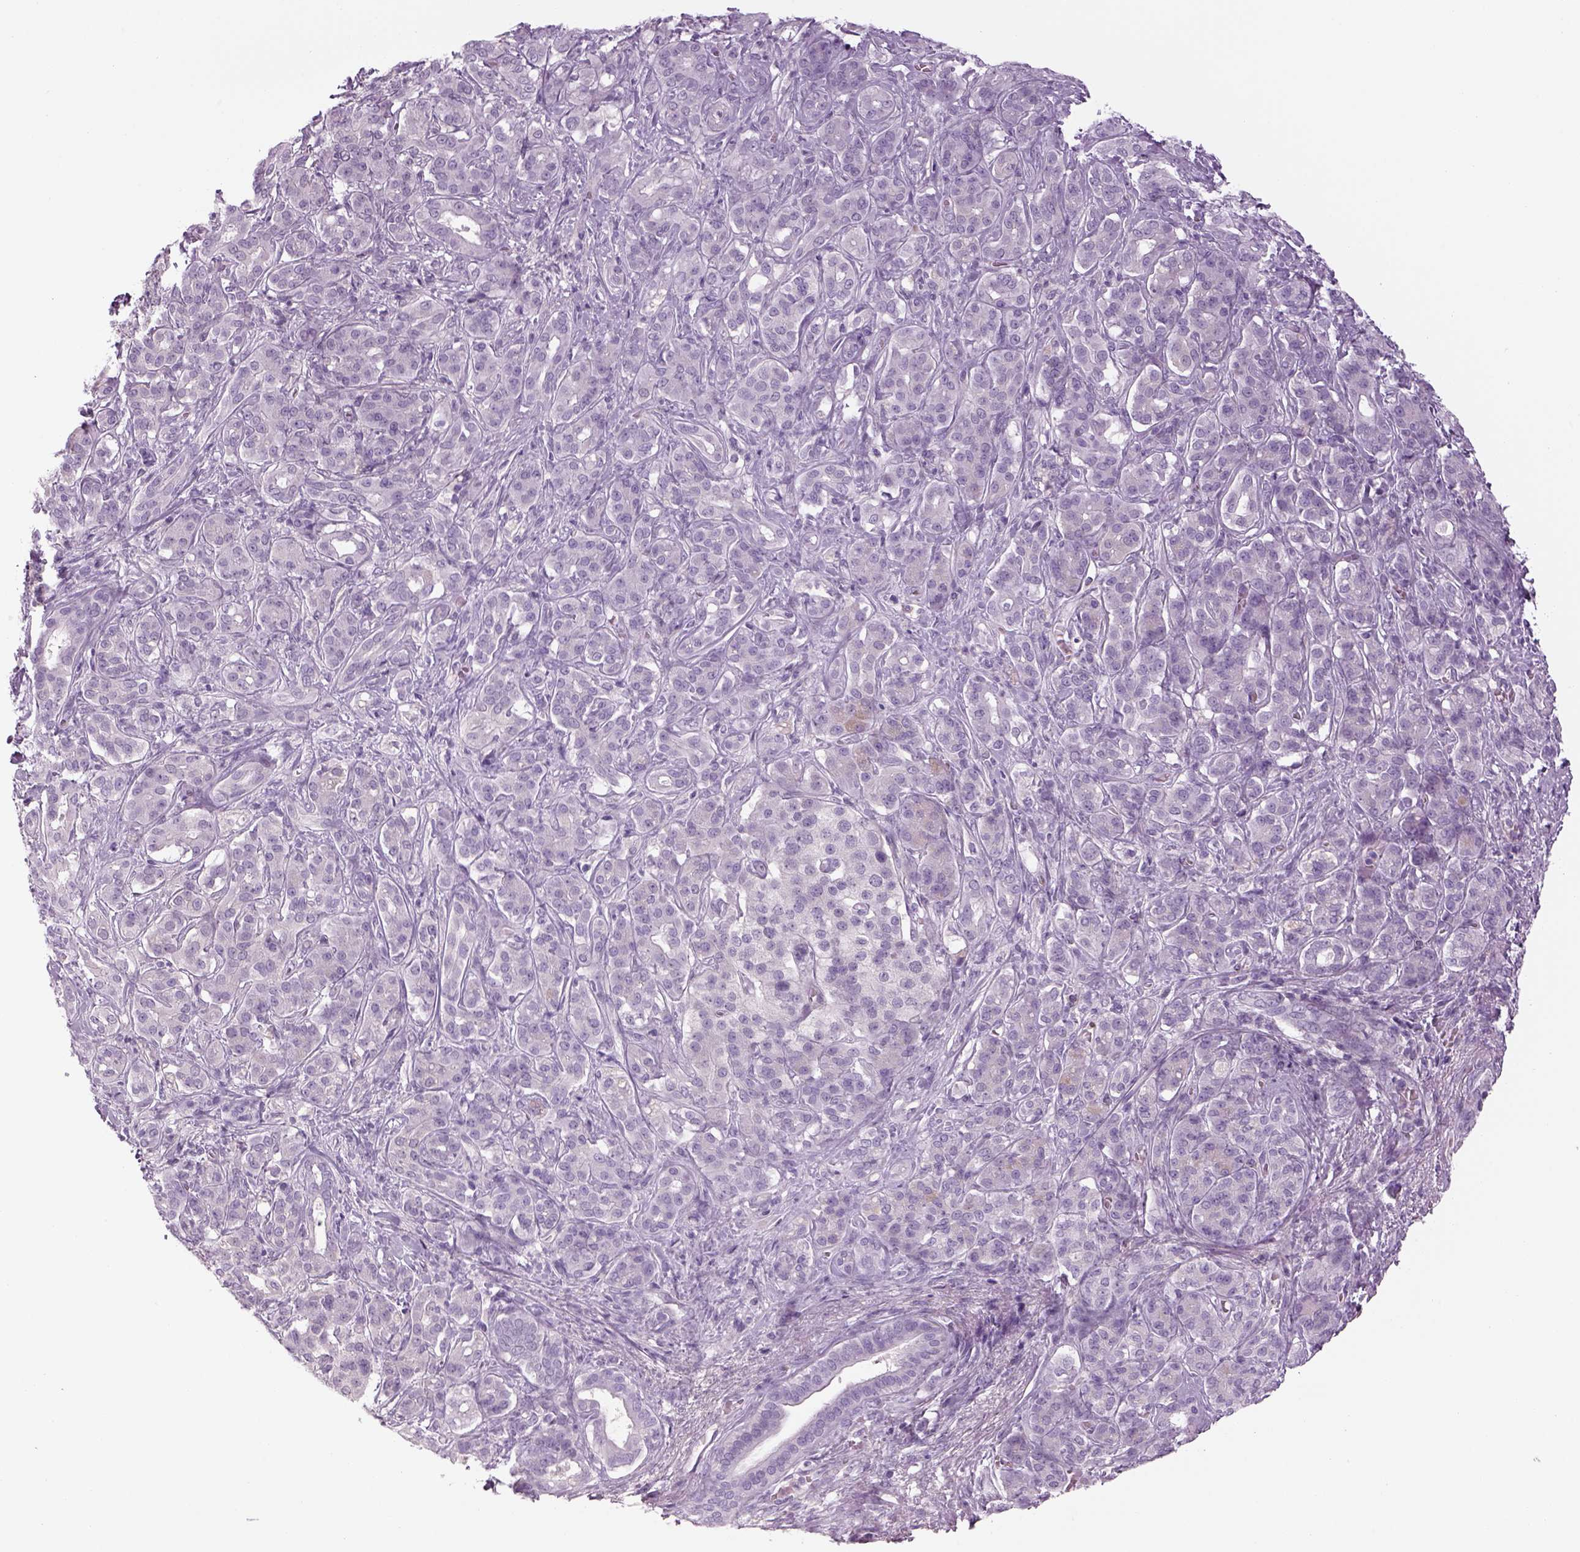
{"staining": {"intensity": "negative", "quantity": "none", "location": "none"}, "tissue": "pancreatic cancer", "cell_type": "Tumor cells", "image_type": "cancer", "snomed": [{"axis": "morphology", "description": "Normal tissue, NOS"}, {"axis": "morphology", "description": "Inflammation, NOS"}, {"axis": "morphology", "description": "Adenocarcinoma, NOS"}, {"axis": "topography", "description": "Pancreas"}], "caption": "Human pancreatic cancer (adenocarcinoma) stained for a protein using IHC reveals no expression in tumor cells.", "gene": "MDH1B", "patient": {"sex": "male", "age": 57}}